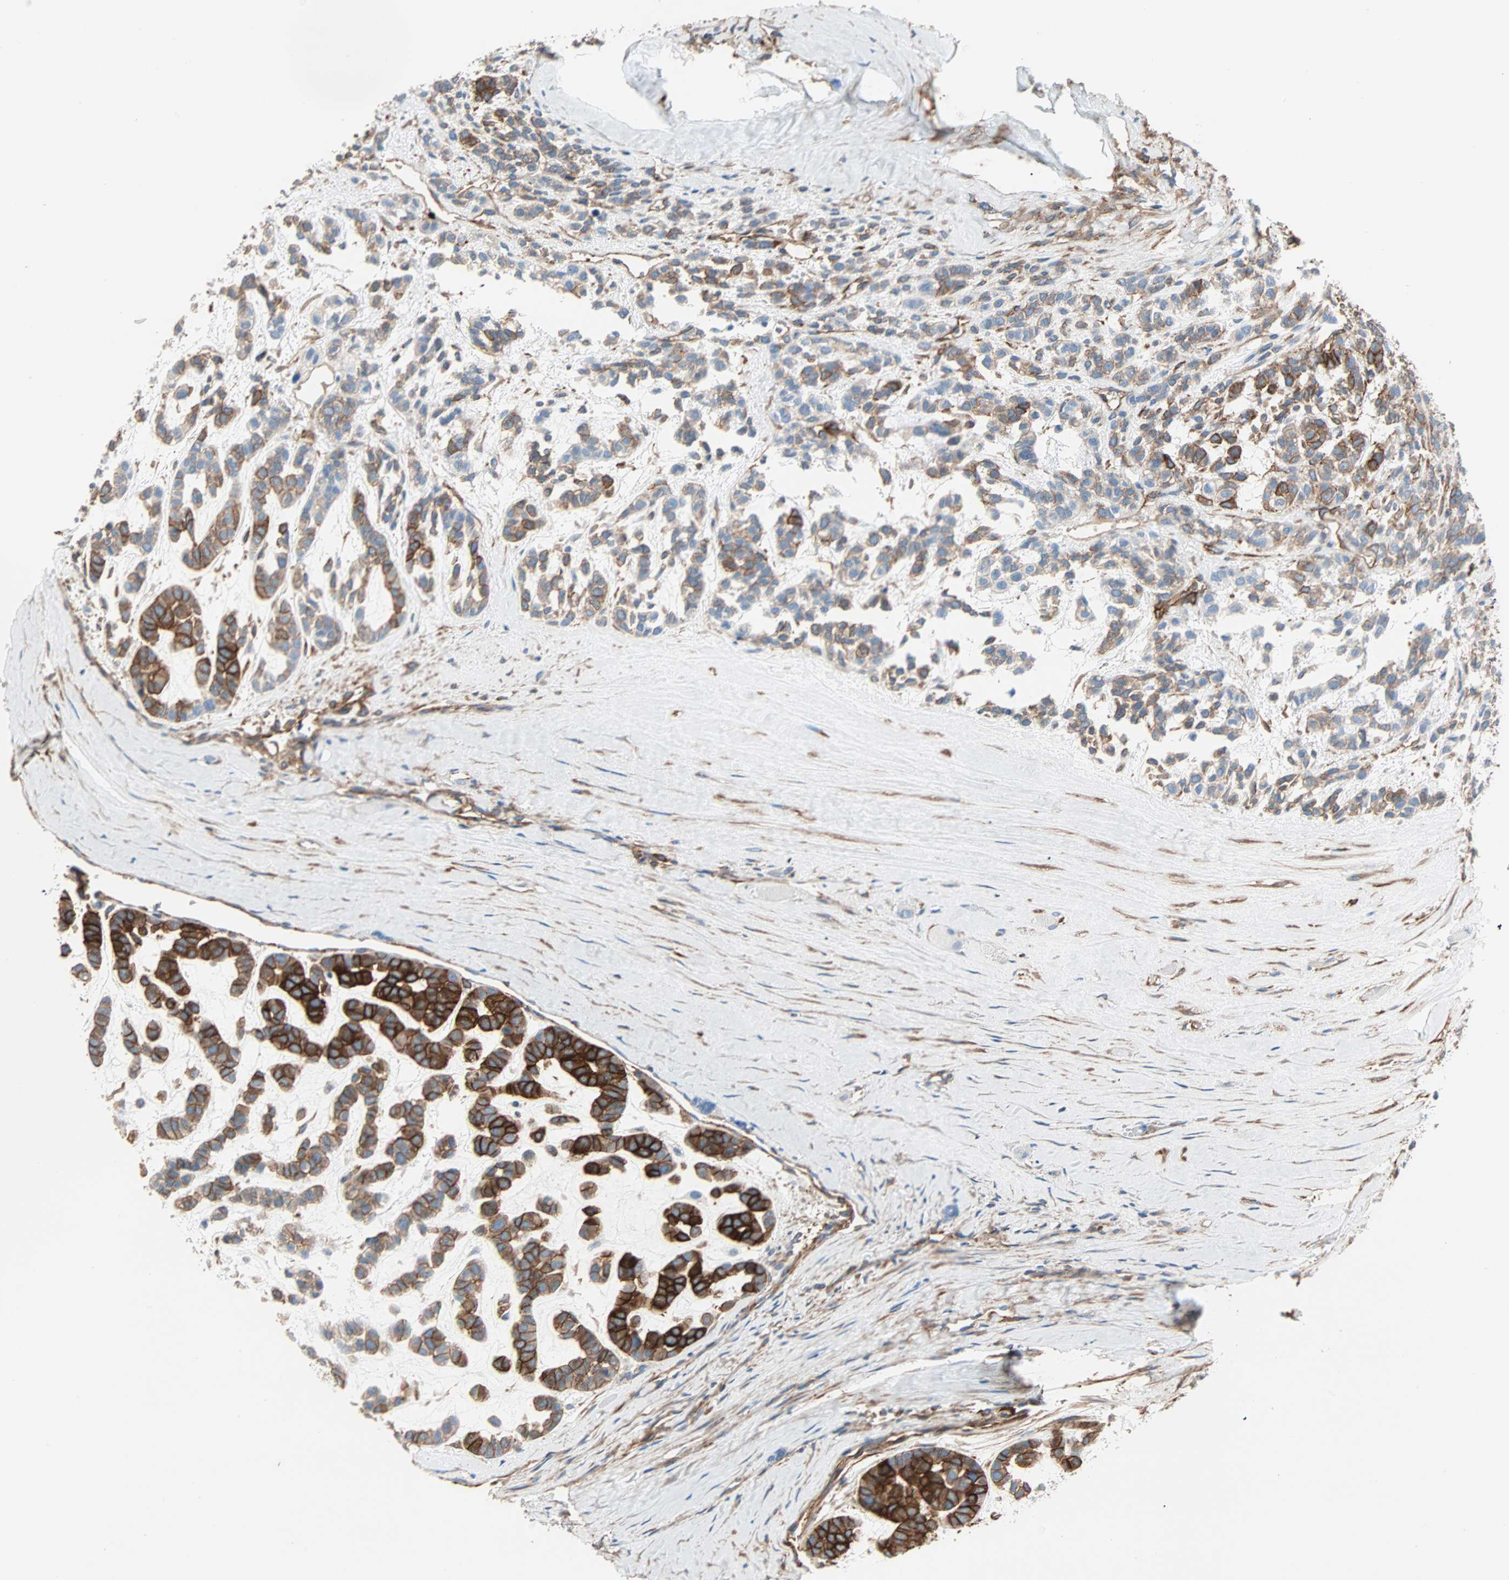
{"staining": {"intensity": "strong", "quantity": ">75%", "location": "cytoplasmic/membranous"}, "tissue": "head and neck cancer", "cell_type": "Tumor cells", "image_type": "cancer", "snomed": [{"axis": "morphology", "description": "Adenocarcinoma, NOS"}, {"axis": "morphology", "description": "Adenoma, NOS"}, {"axis": "topography", "description": "Head-Neck"}], "caption": "Protein expression analysis of human head and neck cancer reveals strong cytoplasmic/membranous positivity in about >75% of tumor cells.", "gene": "EPB41L2", "patient": {"sex": "female", "age": 55}}